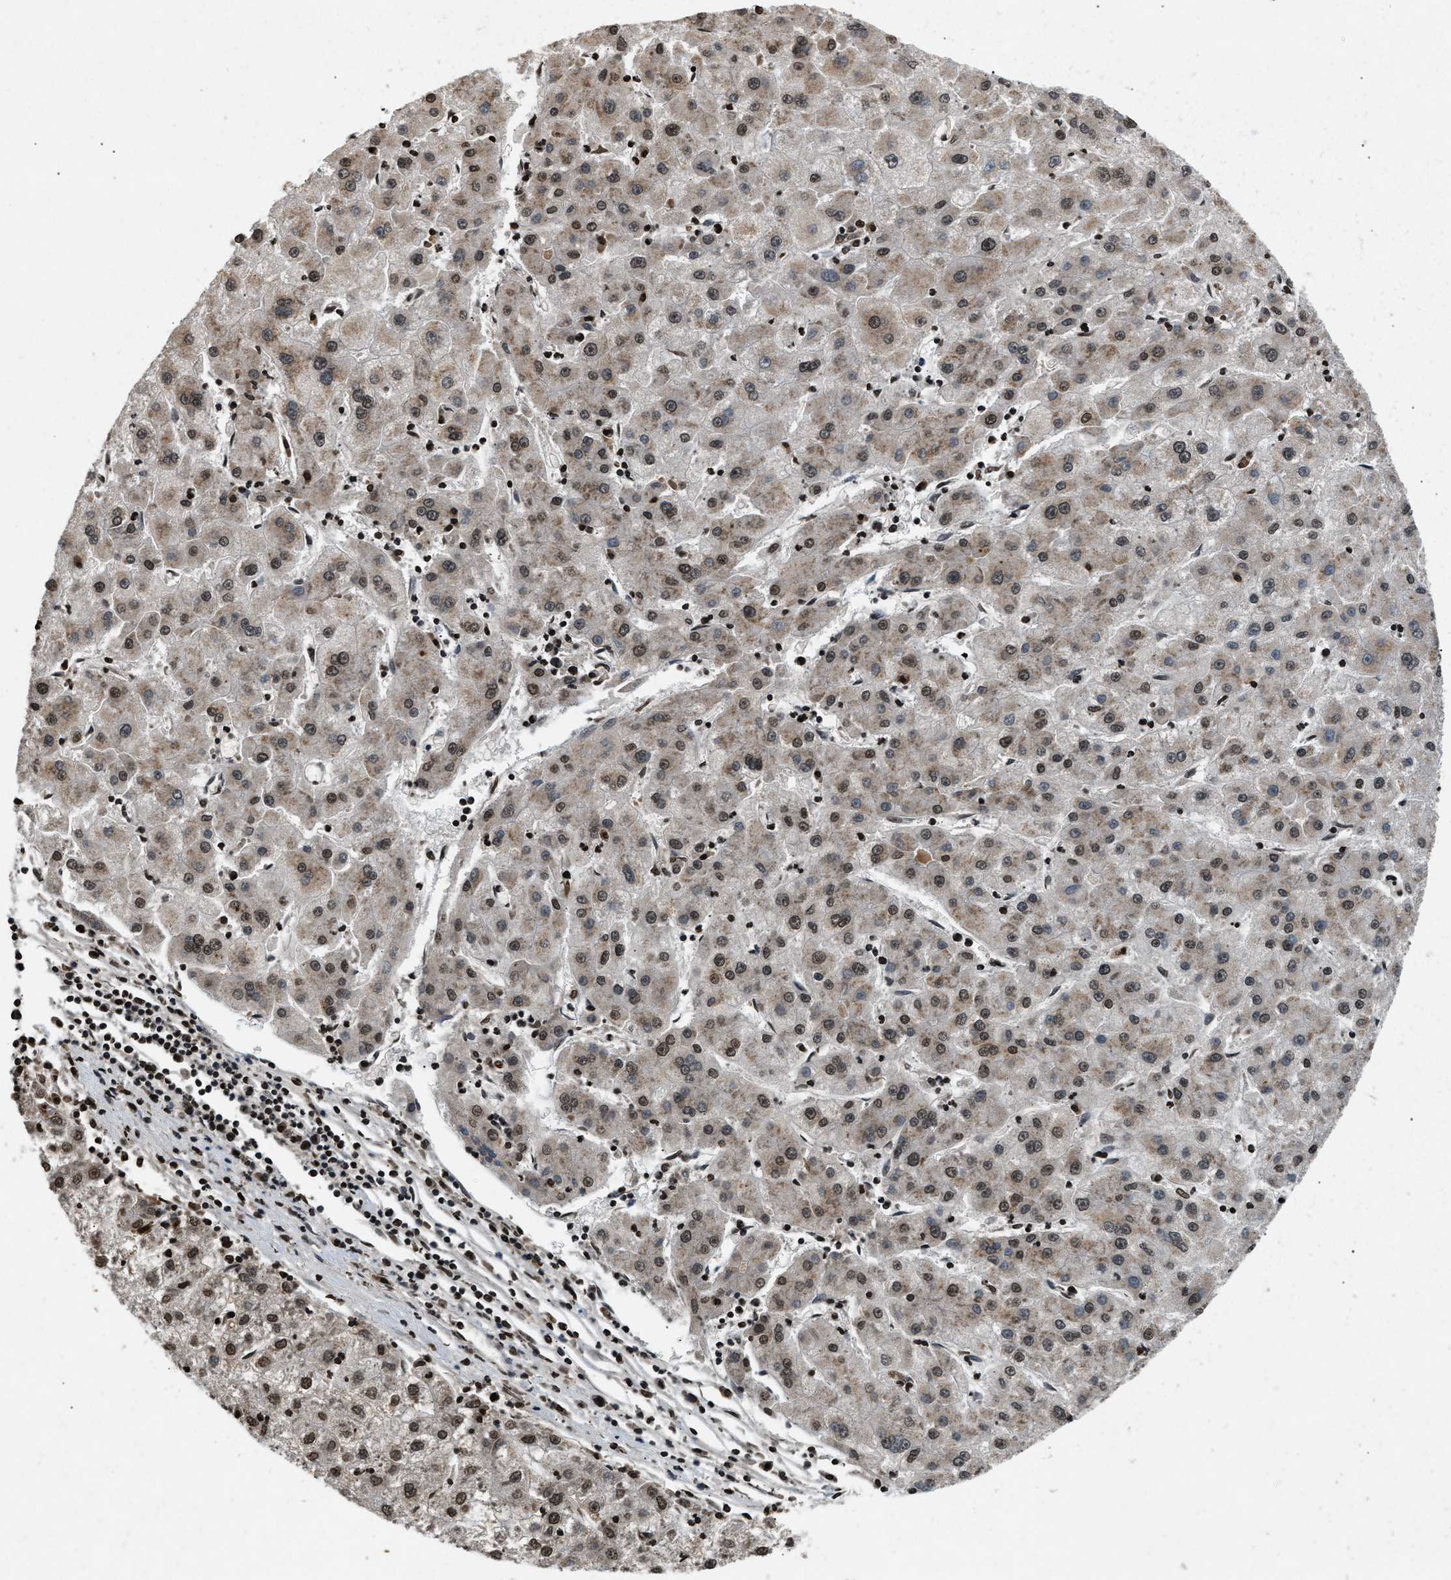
{"staining": {"intensity": "weak", "quantity": ">75%", "location": "cytoplasmic/membranous,nuclear"}, "tissue": "liver cancer", "cell_type": "Tumor cells", "image_type": "cancer", "snomed": [{"axis": "morphology", "description": "Carcinoma, Hepatocellular, NOS"}, {"axis": "topography", "description": "Liver"}], "caption": "Hepatocellular carcinoma (liver) tissue displays weak cytoplasmic/membranous and nuclear positivity in about >75% of tumor cells, visualized by immunohistochemistry.", "gene": "DNASE1L3", "patient": {"sex": "male", "age": 72}}